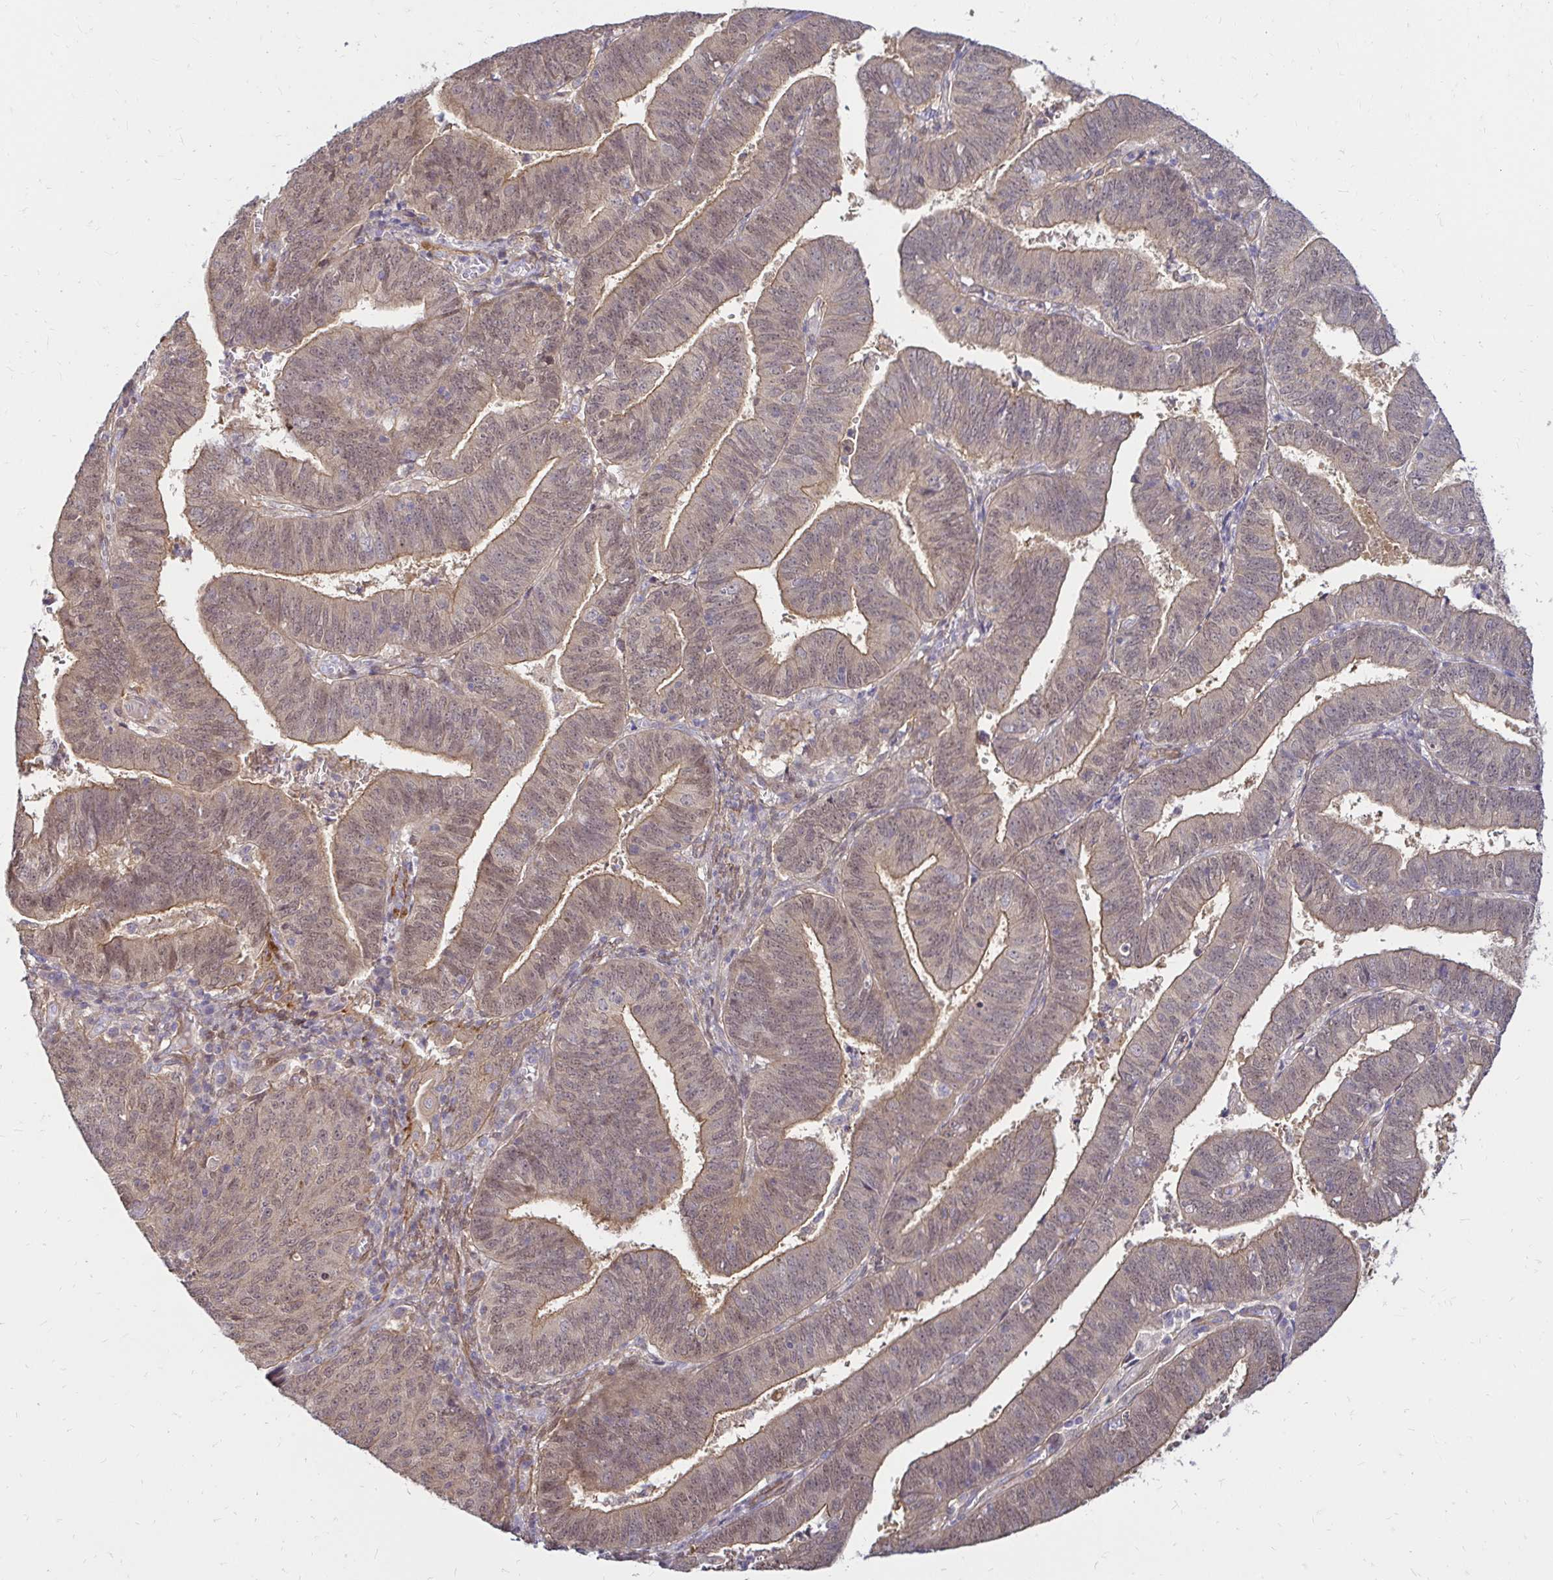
{"staining": {"intensity": "moderate", "quantity": ">75%", "location": "cytoplasmic/membranous,nuclear"}, "tissue": "endometrial cancer", "cell_type": "Tumor cells", "image_type": "cancer", "snomed": [{"axis": "morphology", "description": "Adenocarcinoma, NOS"}, {"axis": "topography", "description": "Endometrium"}], "caption": "Immunohistochemistry (IHC) image of neoplastic tissue: endometrial adenocarcinoma stained using IHC displays medium levels of moderate protein expression localized specifically in the cytoplasmic/membranous and nuclear of tumor cells, appearing as a cytoplasmic/membranous and nuclear brown color.", "gene": "YAP1", "patient": {"sex": "female", "age": 82}}